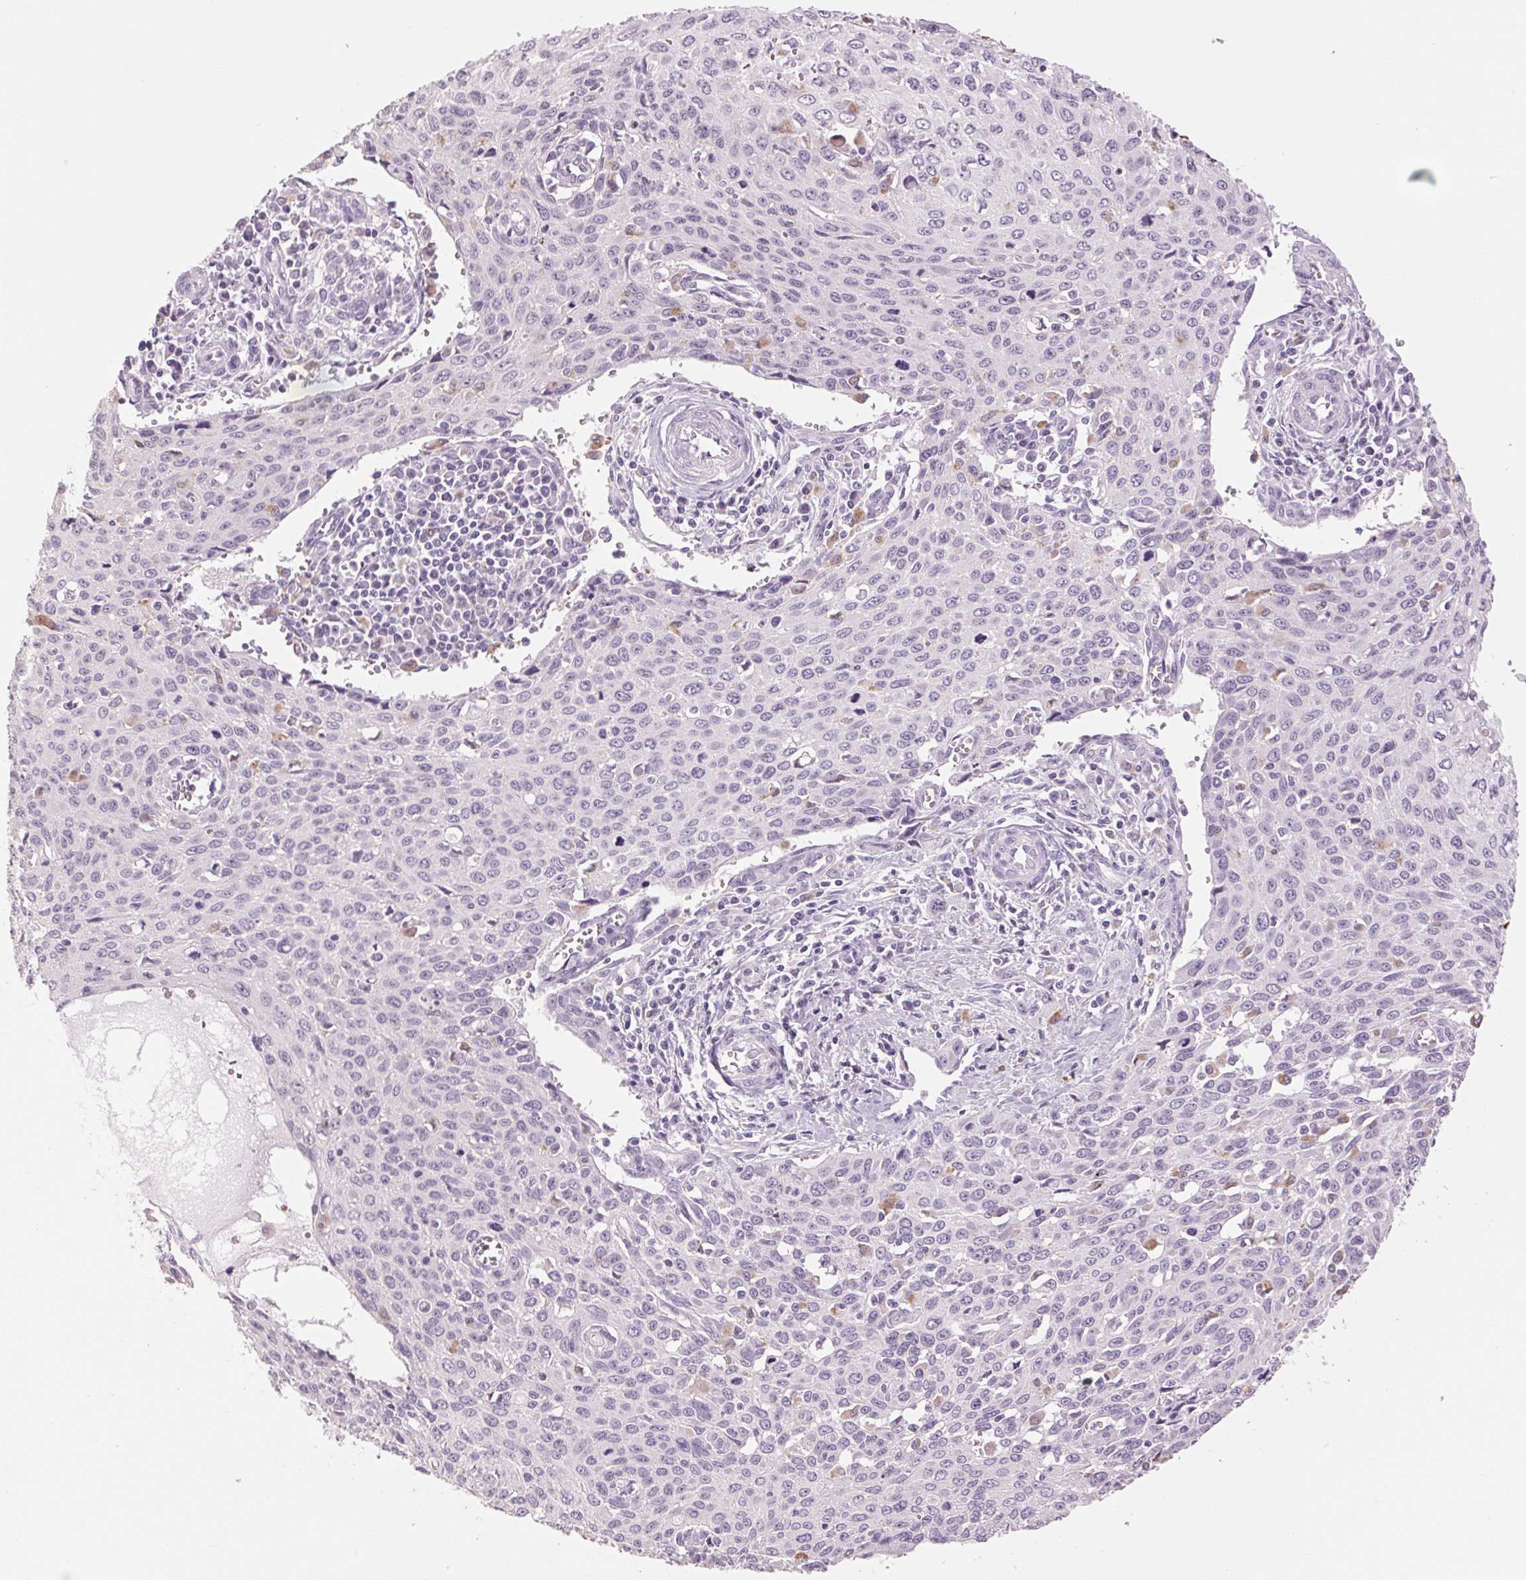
{"staining": {"intensity": "negative", "quantity": "none", "location": "none"}, "tissue": "cervical cancer", "cell_type": "Tumor cells", "image_type": "cancer", "snomed": [{"axis": "morphology", "description": "Squamous cell carcinoma, NOS"}, {"axis": "topography", "description": "Cervix"}], "caption": "A photomicrograph of cervical cancer (squamous cell carcinoma) stained for a protein displays no brown staining in tumor cells.", "gene": "MPO", "patient": {"sex": "female", "age": 38}}